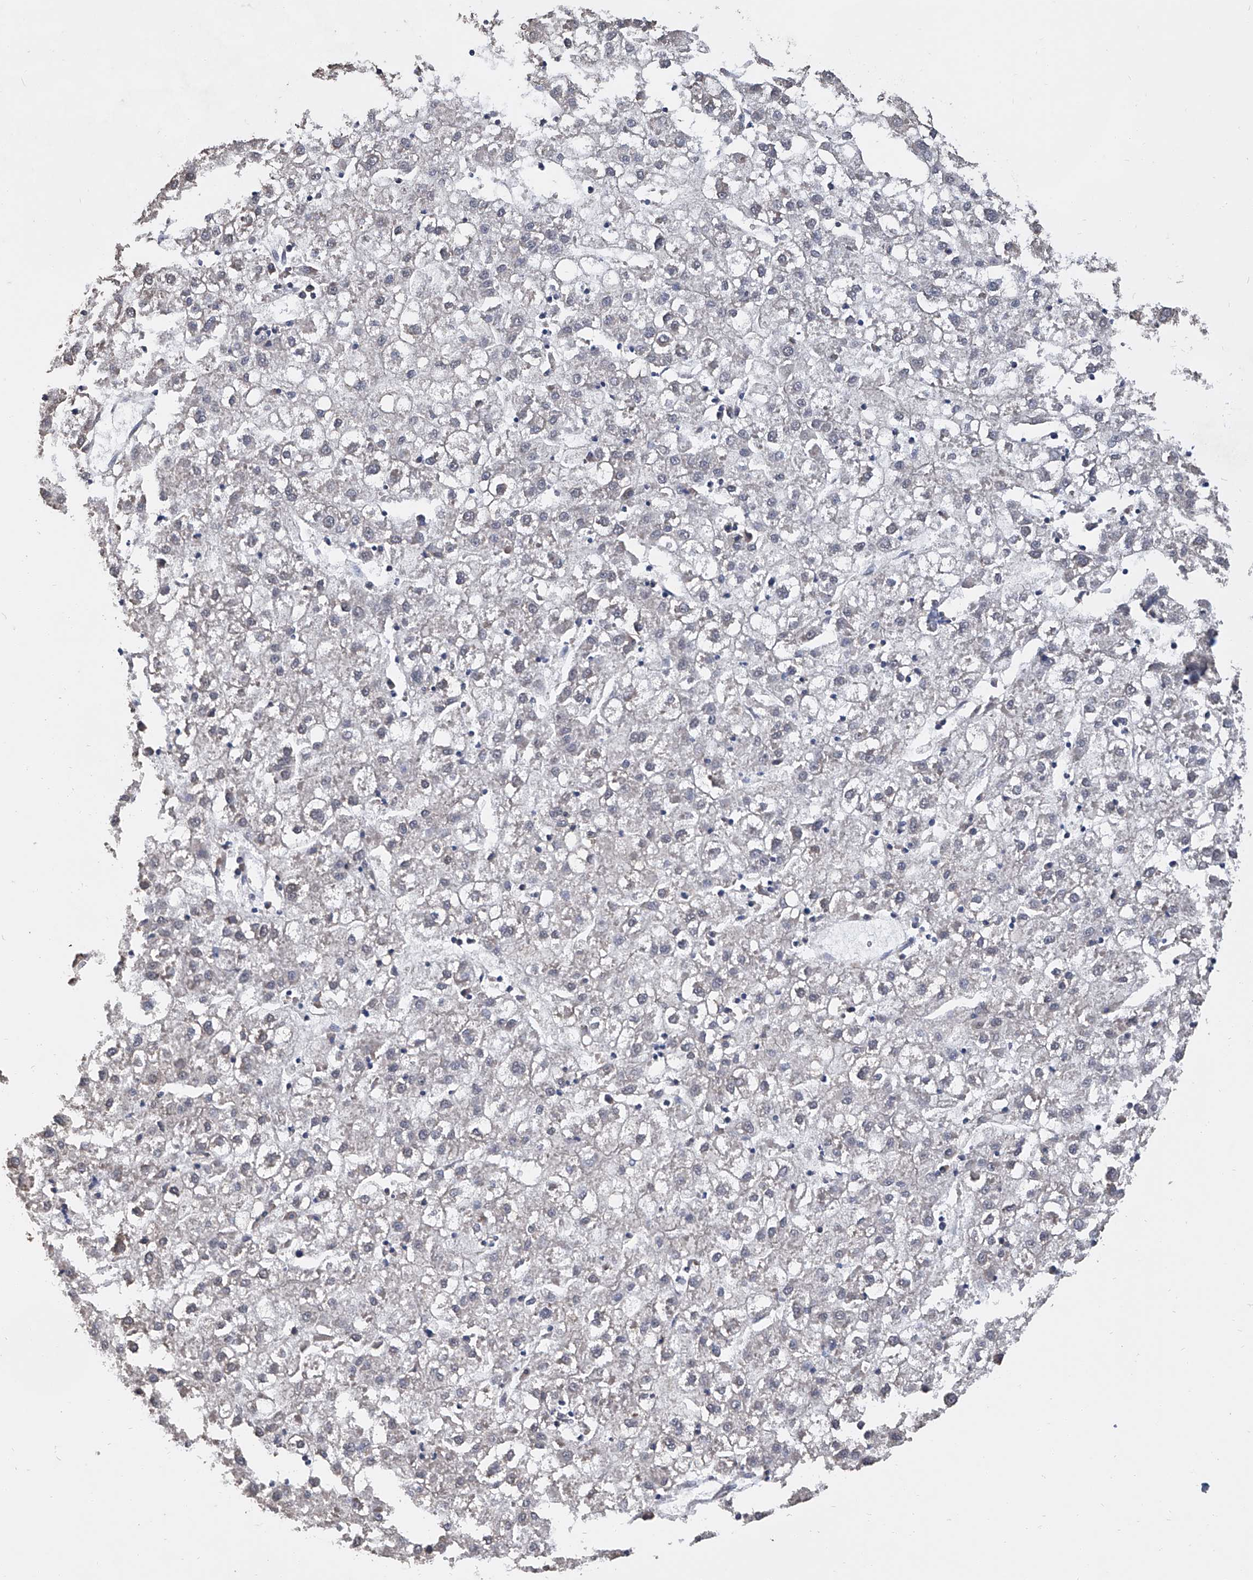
{"staining": {"intensity": "negative", "quantity": "none", "location": "none"}, "tissue": "liver cancer", "cell_type": "Tumor cells", "image_type": "cancer", "snomed": [{"axis": "morphology", "description": "Carcinoma, Hepatocellular, NOS"}, {"axis": "topography", "description": "Liver"}], "caption": "IHC histopathology image of neoplastic tissue: human liver cancer stained with DAB (3,3'-diaminobenzidine) reveals no significant protein expression in tumor cells.", "gene": "GPT", "patient": {"sex": "male", "age": 72}}